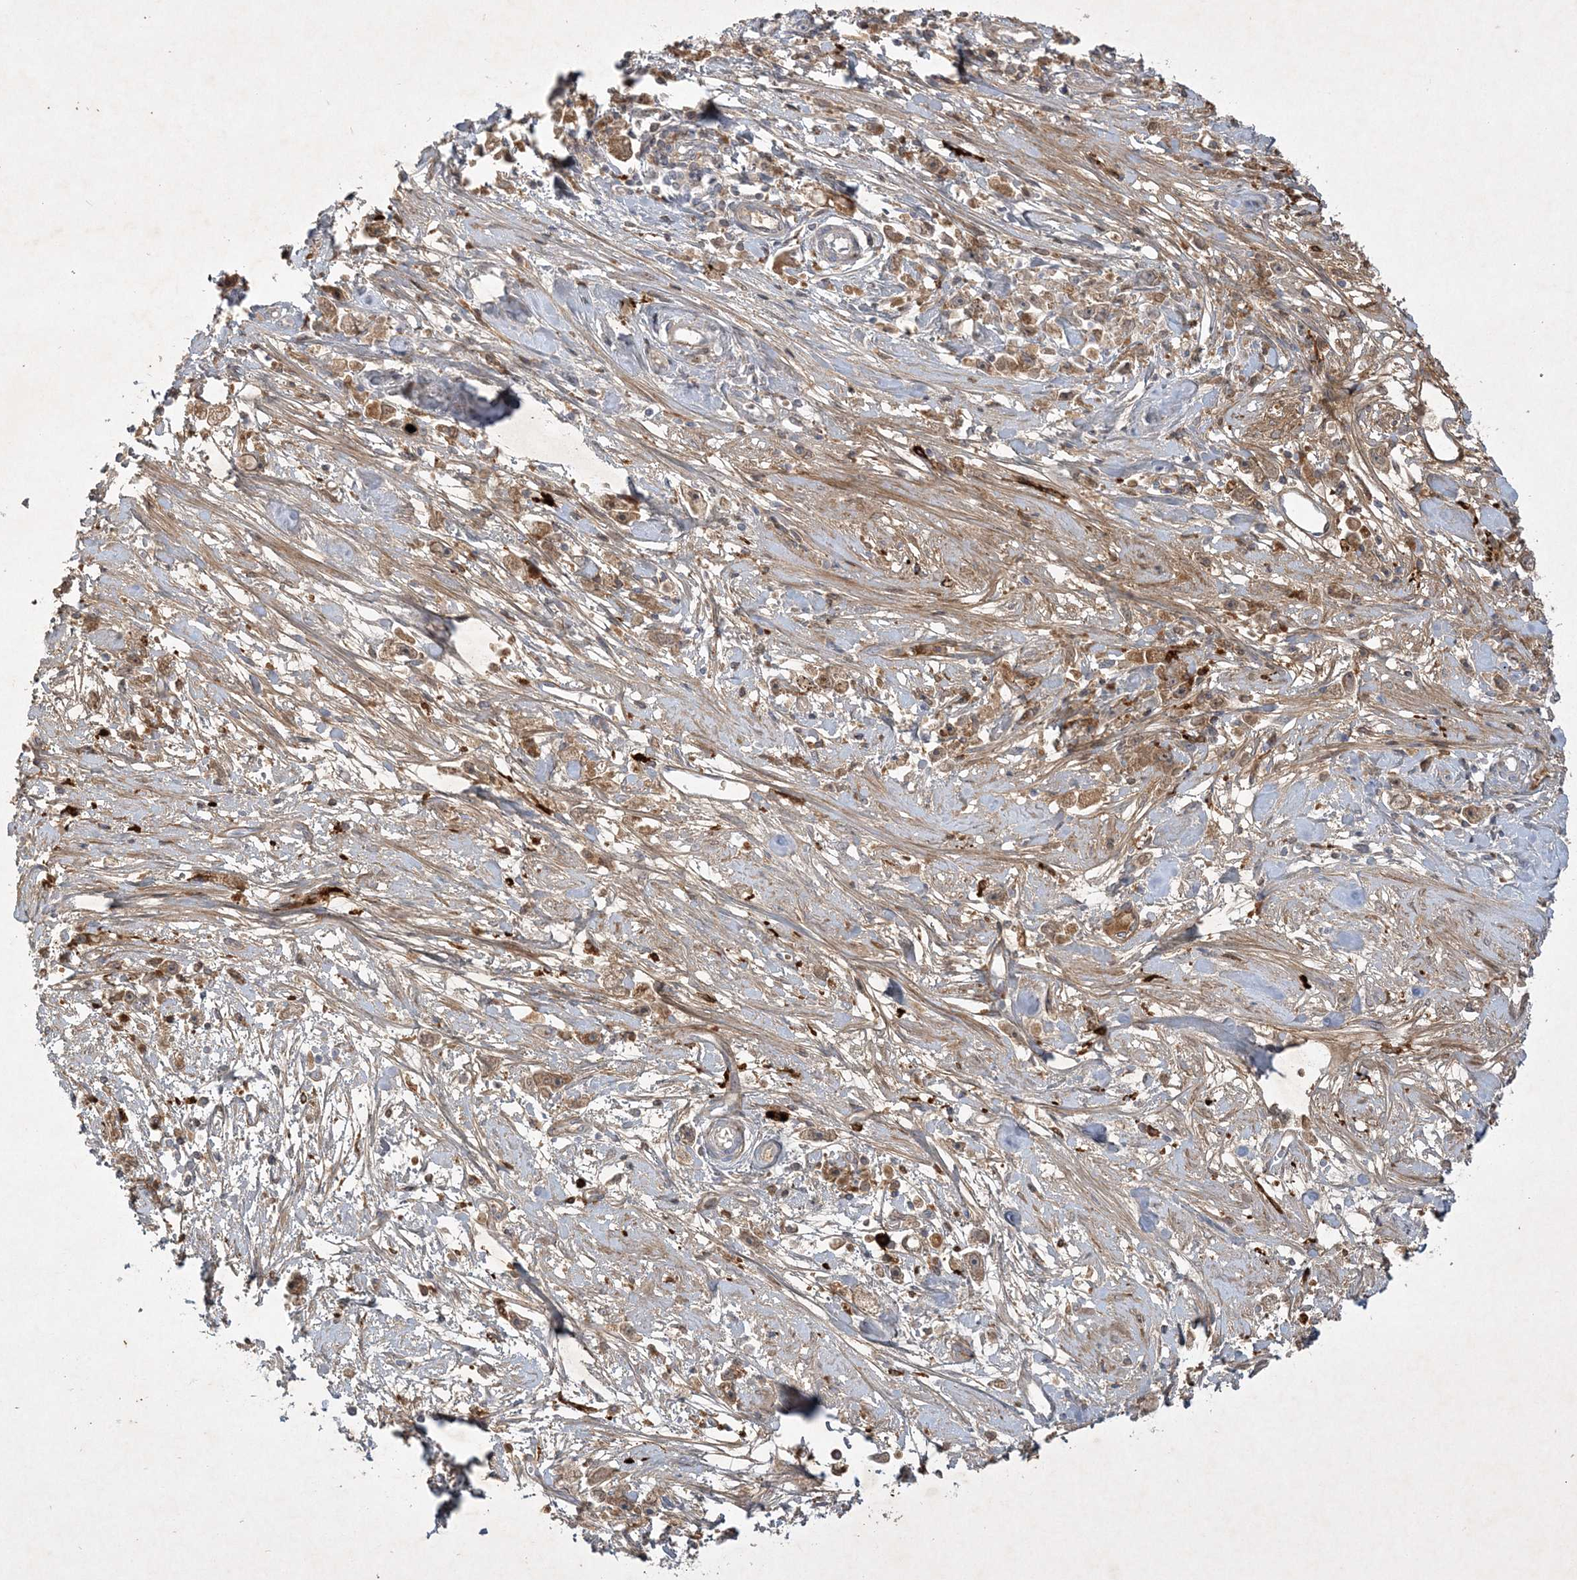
{"staining": {"intensity": "moderate", "quantity": ">75%", "location": "cytoplasmic/membranous"}, "tissue": "stomach cancer", "cell_type": "Tumor cells", "image_type": "cancer", "snomed": [{"axis": "morphology", "description": "Adenocarcinoma, NOS"}, {"axis": "topography", "description": "Stomach"}], "caption": "Immunohistochemical staining of human stomach cancer demonstrates medium levels of moderate cytoplasmic/membranous expression in about >75% of tumor cells.", "gene": "THG1L", "patient": {"sex": "female", "age": 59}}